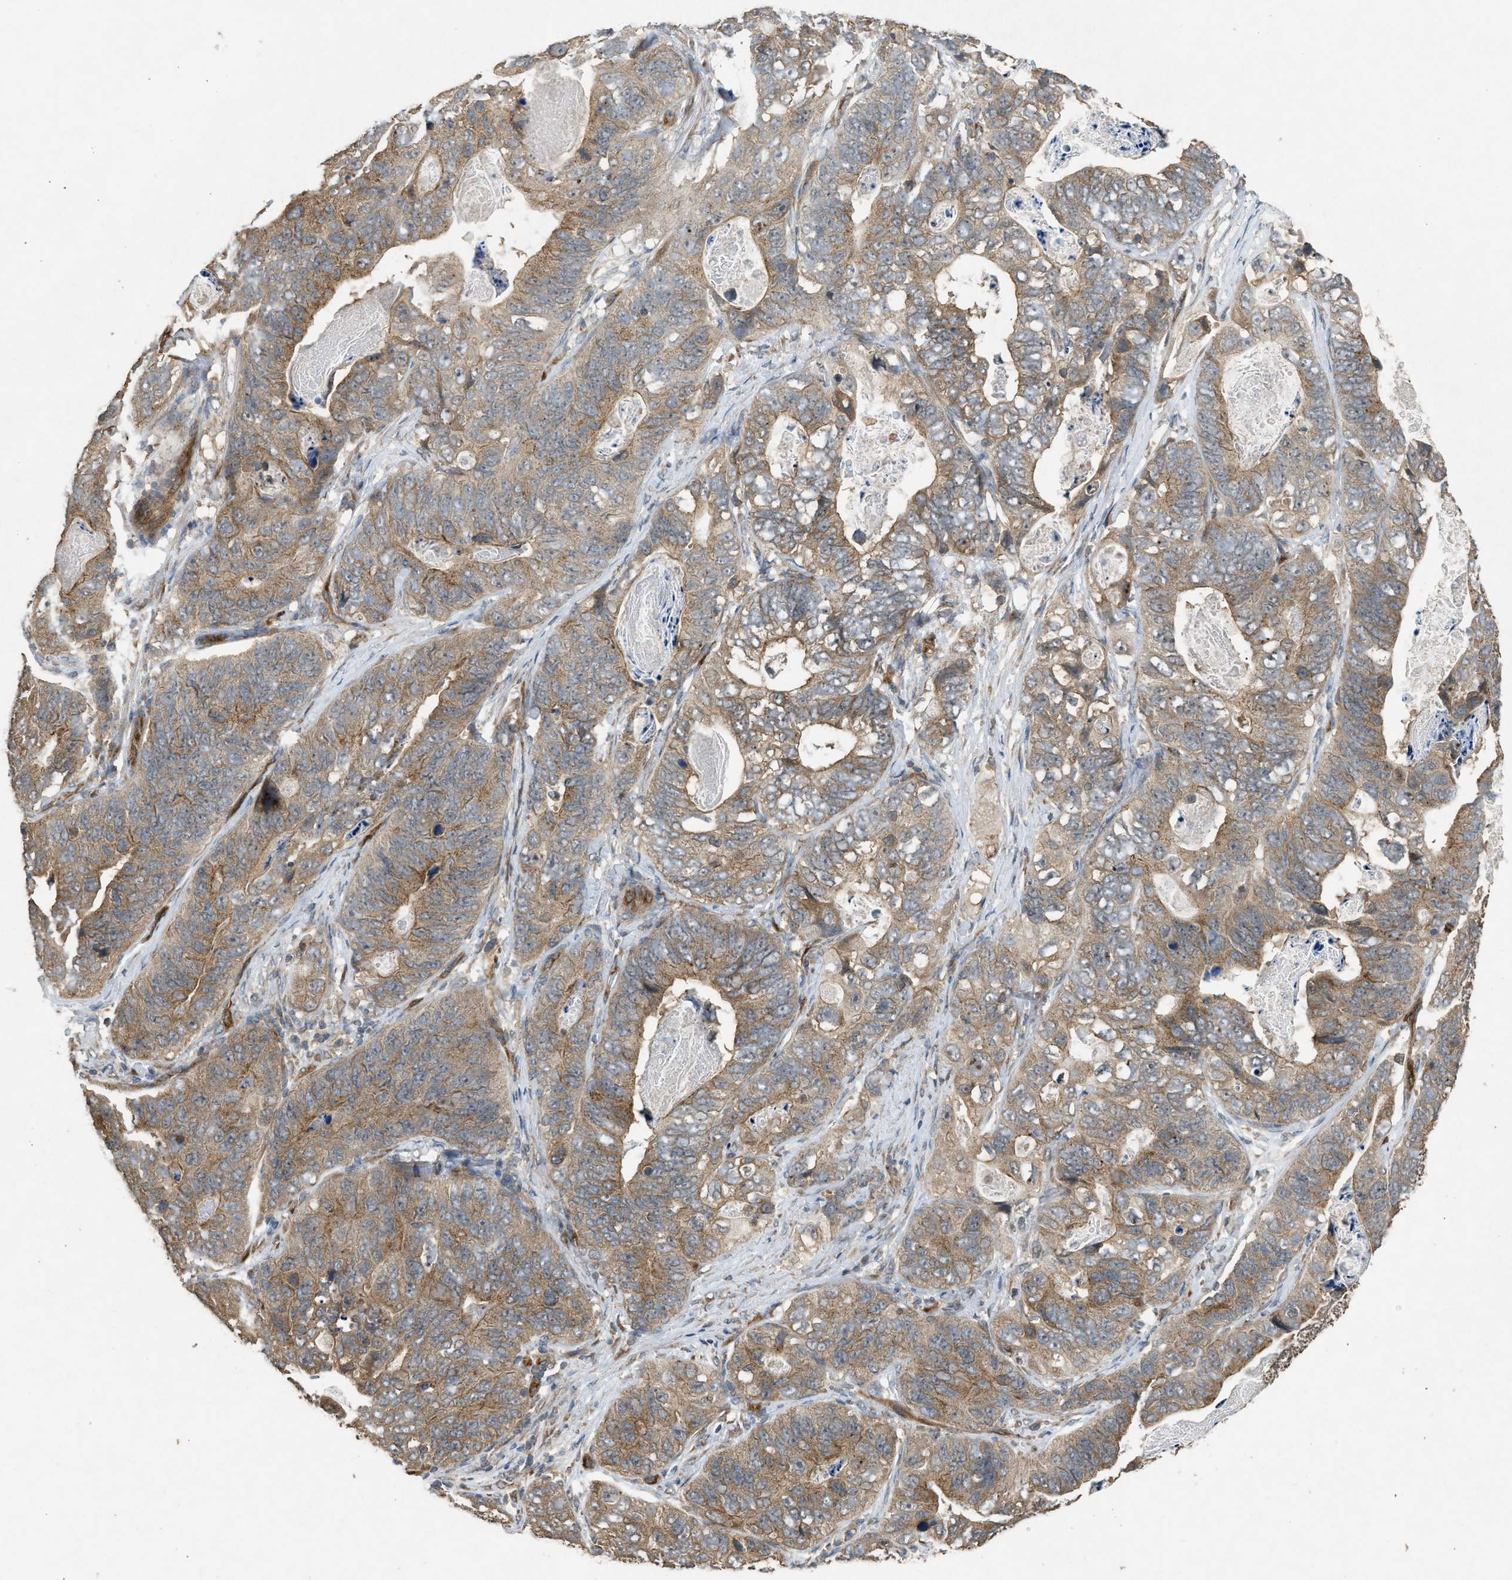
{"staining": {"intensity": "moderate", "quantity": ">75%", "location": "cytoplasmic/membranous"}, "tissue": "stomach cancer", "cell_type": "Tumor cells", "image_type": "cancer", "snomed": [{"axis": "morphology", "description": "Adenocarcinoma, NOS"}, {"axis": "topography", "description": "Stomach"}], "caption": "Immunohistochemistry (IHC) (DAB) staining of adenocarcinoma (stomach) demonstrates moderate cytoplasmic/membranous protein staining in about >75% of tumor cells. The staining was performed using DAB (3,3'-diaminobenzidine), with brown indicating positive protein expression. Nuclei are stained blue with hematoxylin.", "gene": "HIP1R", "patient": {"sex": "female", "age": 89}}